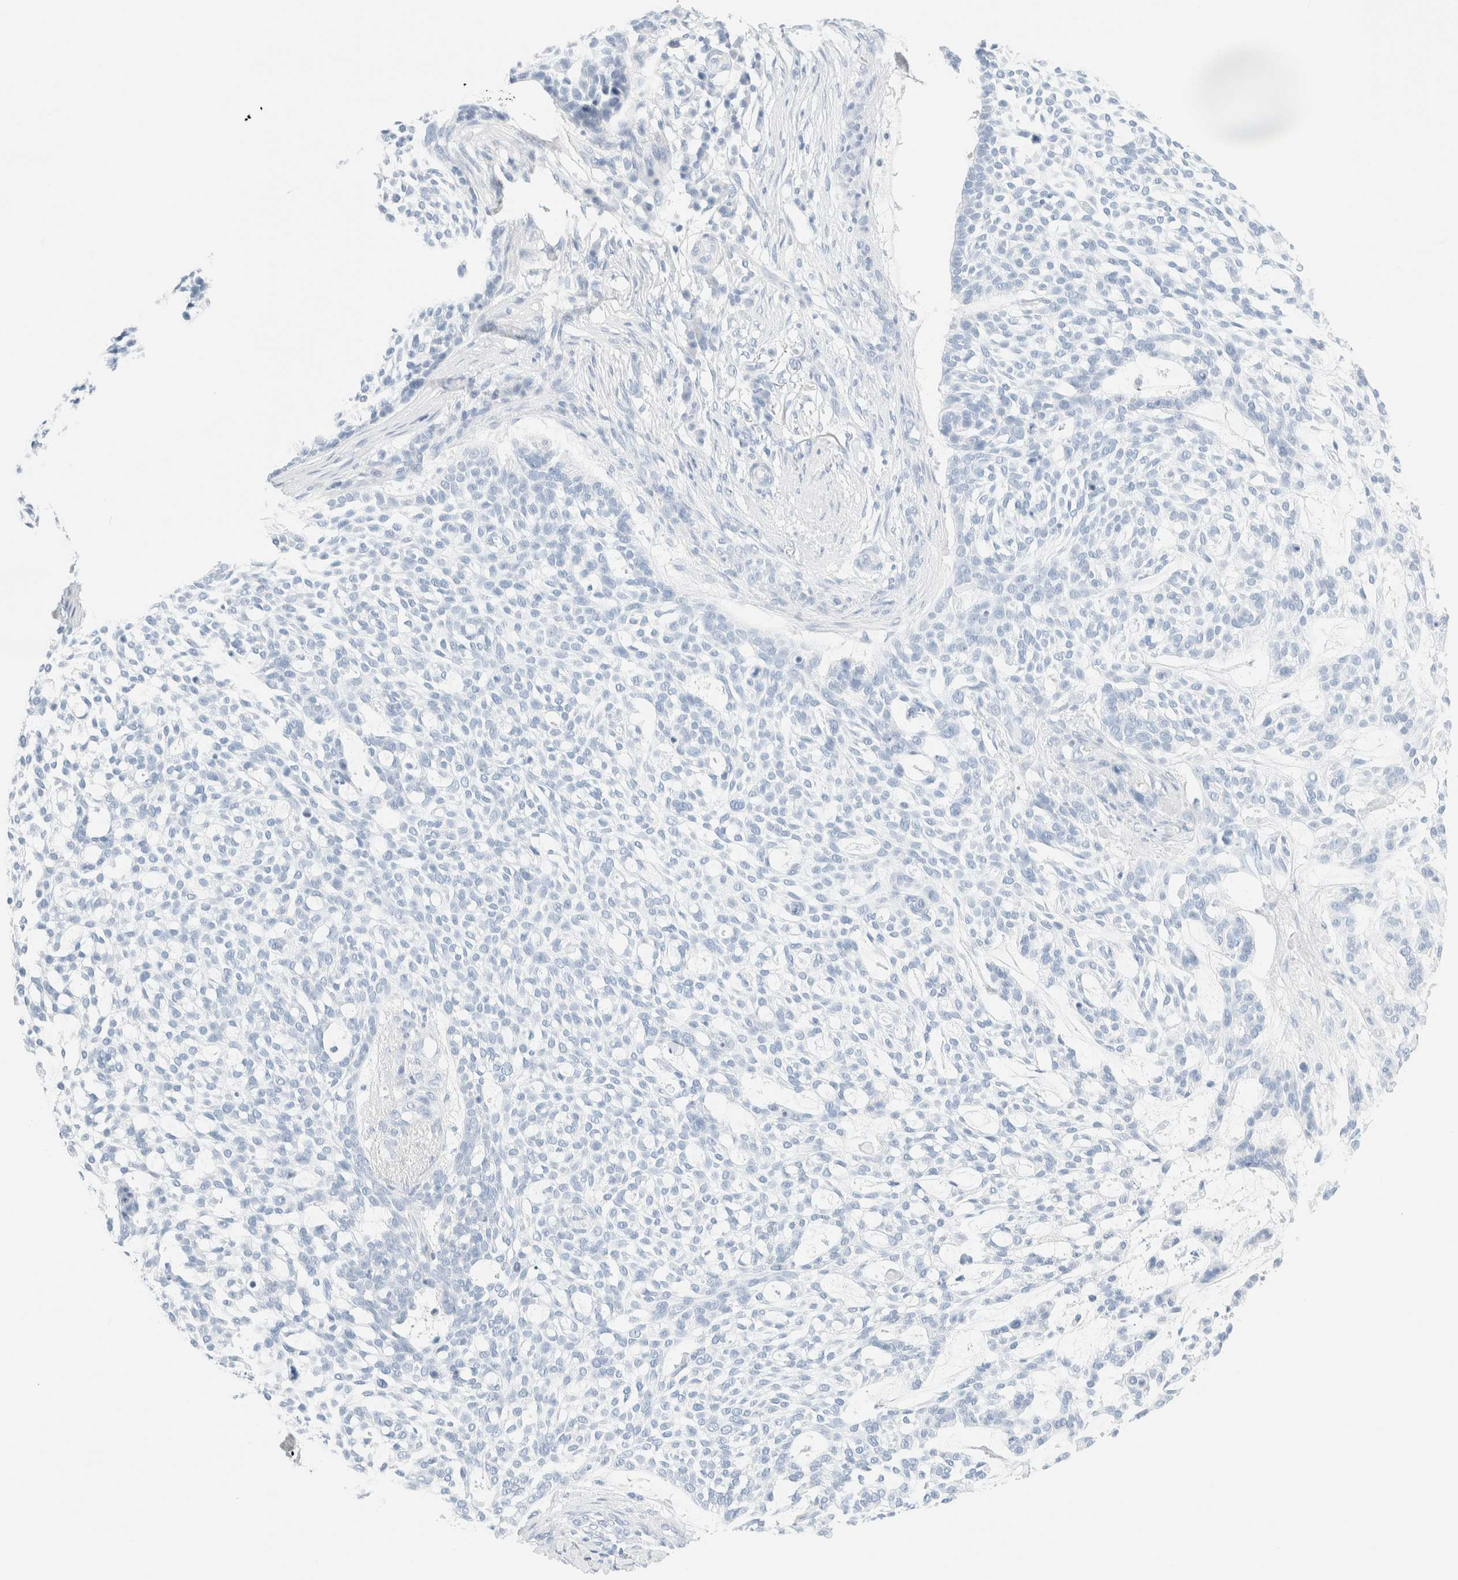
{"staining": {"intensity": "negative", "quantity": "none", "location": "none"}, "tissue": "skin cancer", "cell_type": "Tumor cells", "image_type": "cancer", "snomed": [{"axis": "morphology", "description": "Basal cell carcinoma"}, {"axis": "topography", "description": "Skin"}], "caption": "High power microscopy image of an IHC histopathology image of skin cancer, revealing no significant expression in tumor cells.", "gene": "DPYS", "patient": {"sex": "female", "age": 64}}